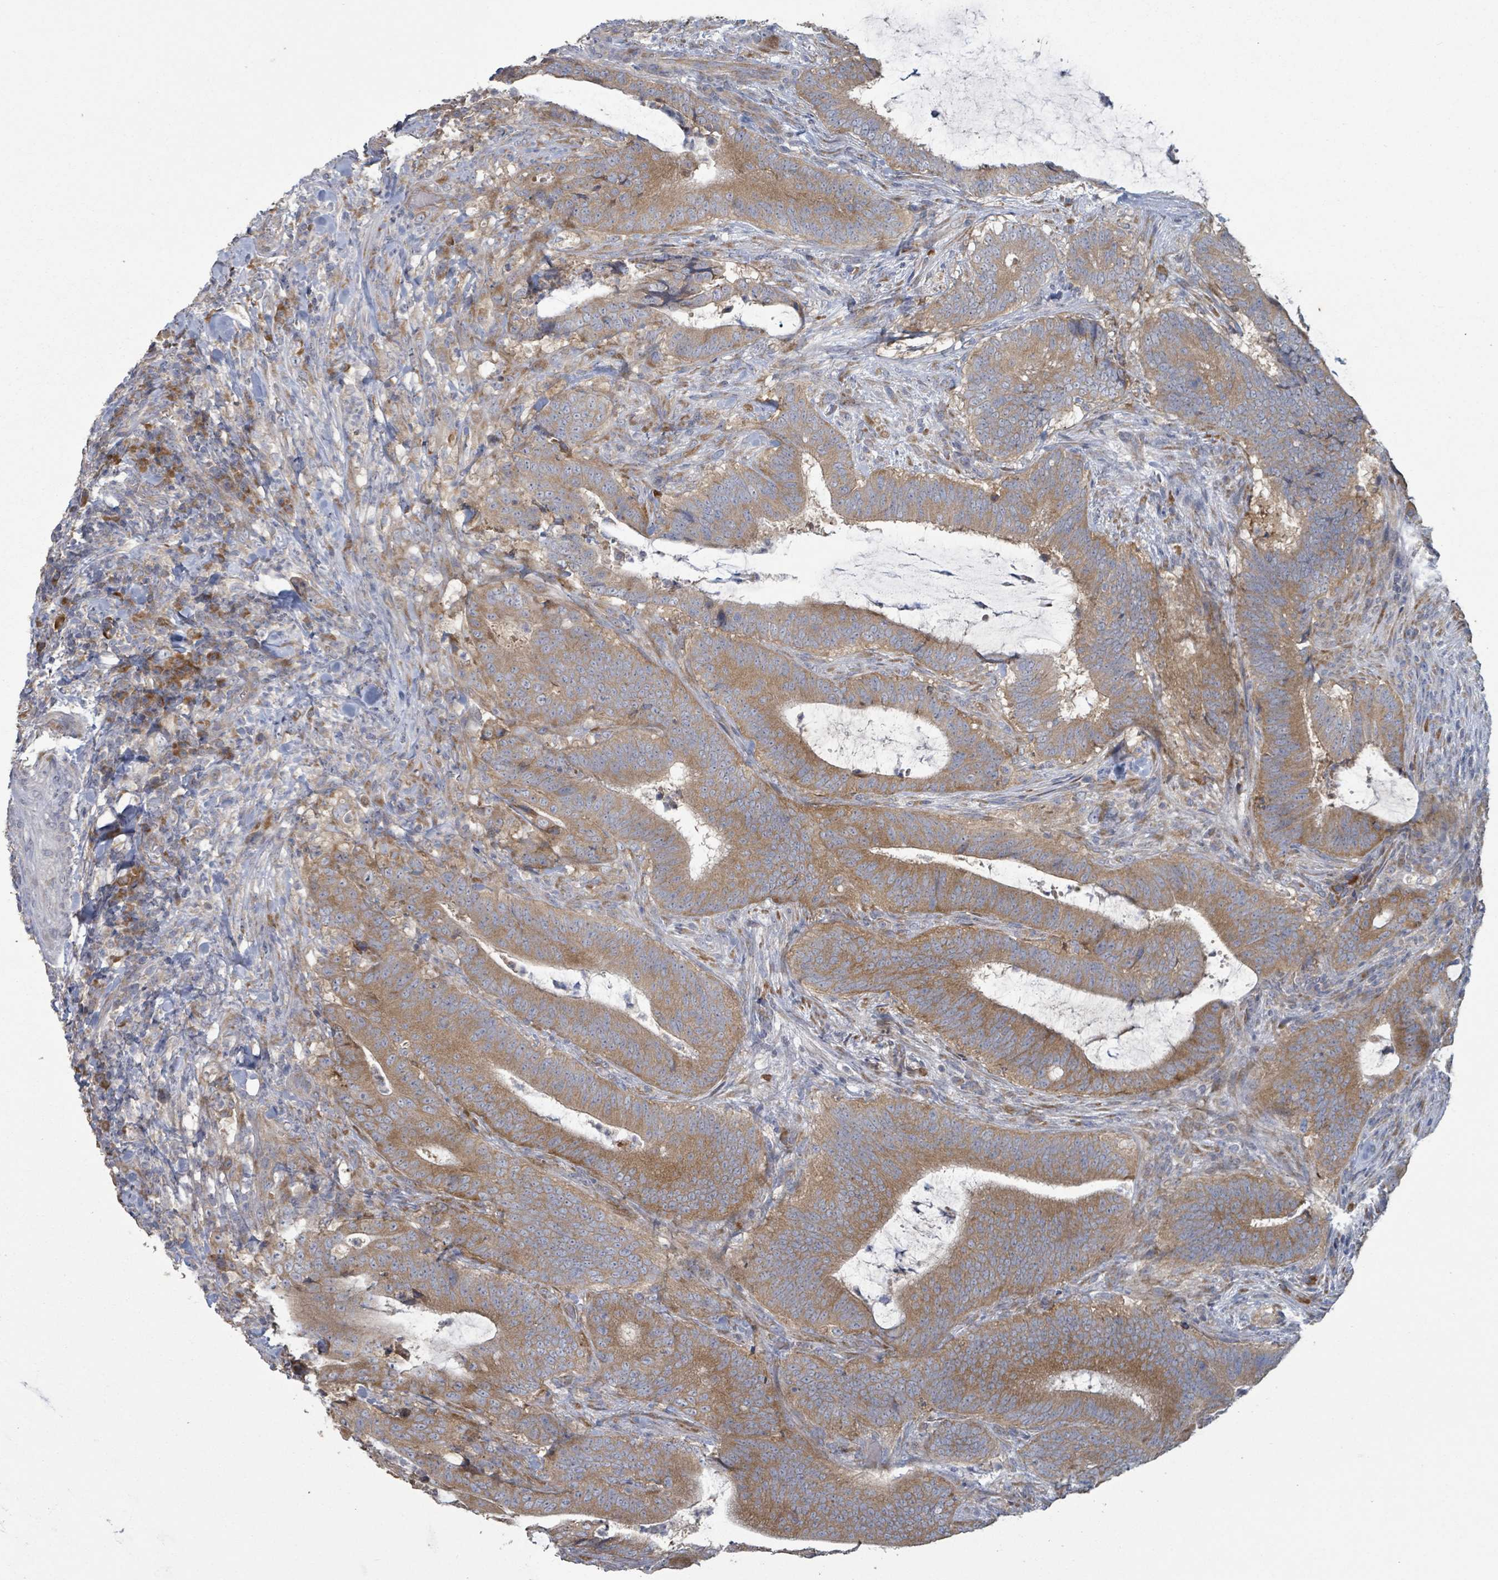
{"staining": {"intensity": "moderate", "quantity": ">75%", "location": "cytoplasmic/membranous"}, "tissue": "colorectal cancer", "cell_type": "Tumor cells", "image_type": "cancer", "snomed": [{"axis": "morphology", "description": "Adenocarcinoma, NOS"}, {"axis": "topography", "description": "Colon"}], "caption": "This is a micrograph of IHC staining of colorectal cancer, which shows moderate expression in the cytoplasmic/membranous of tumor cells.", "gene": "RPL32", "patient": {"sex": "female", "age": 43}}